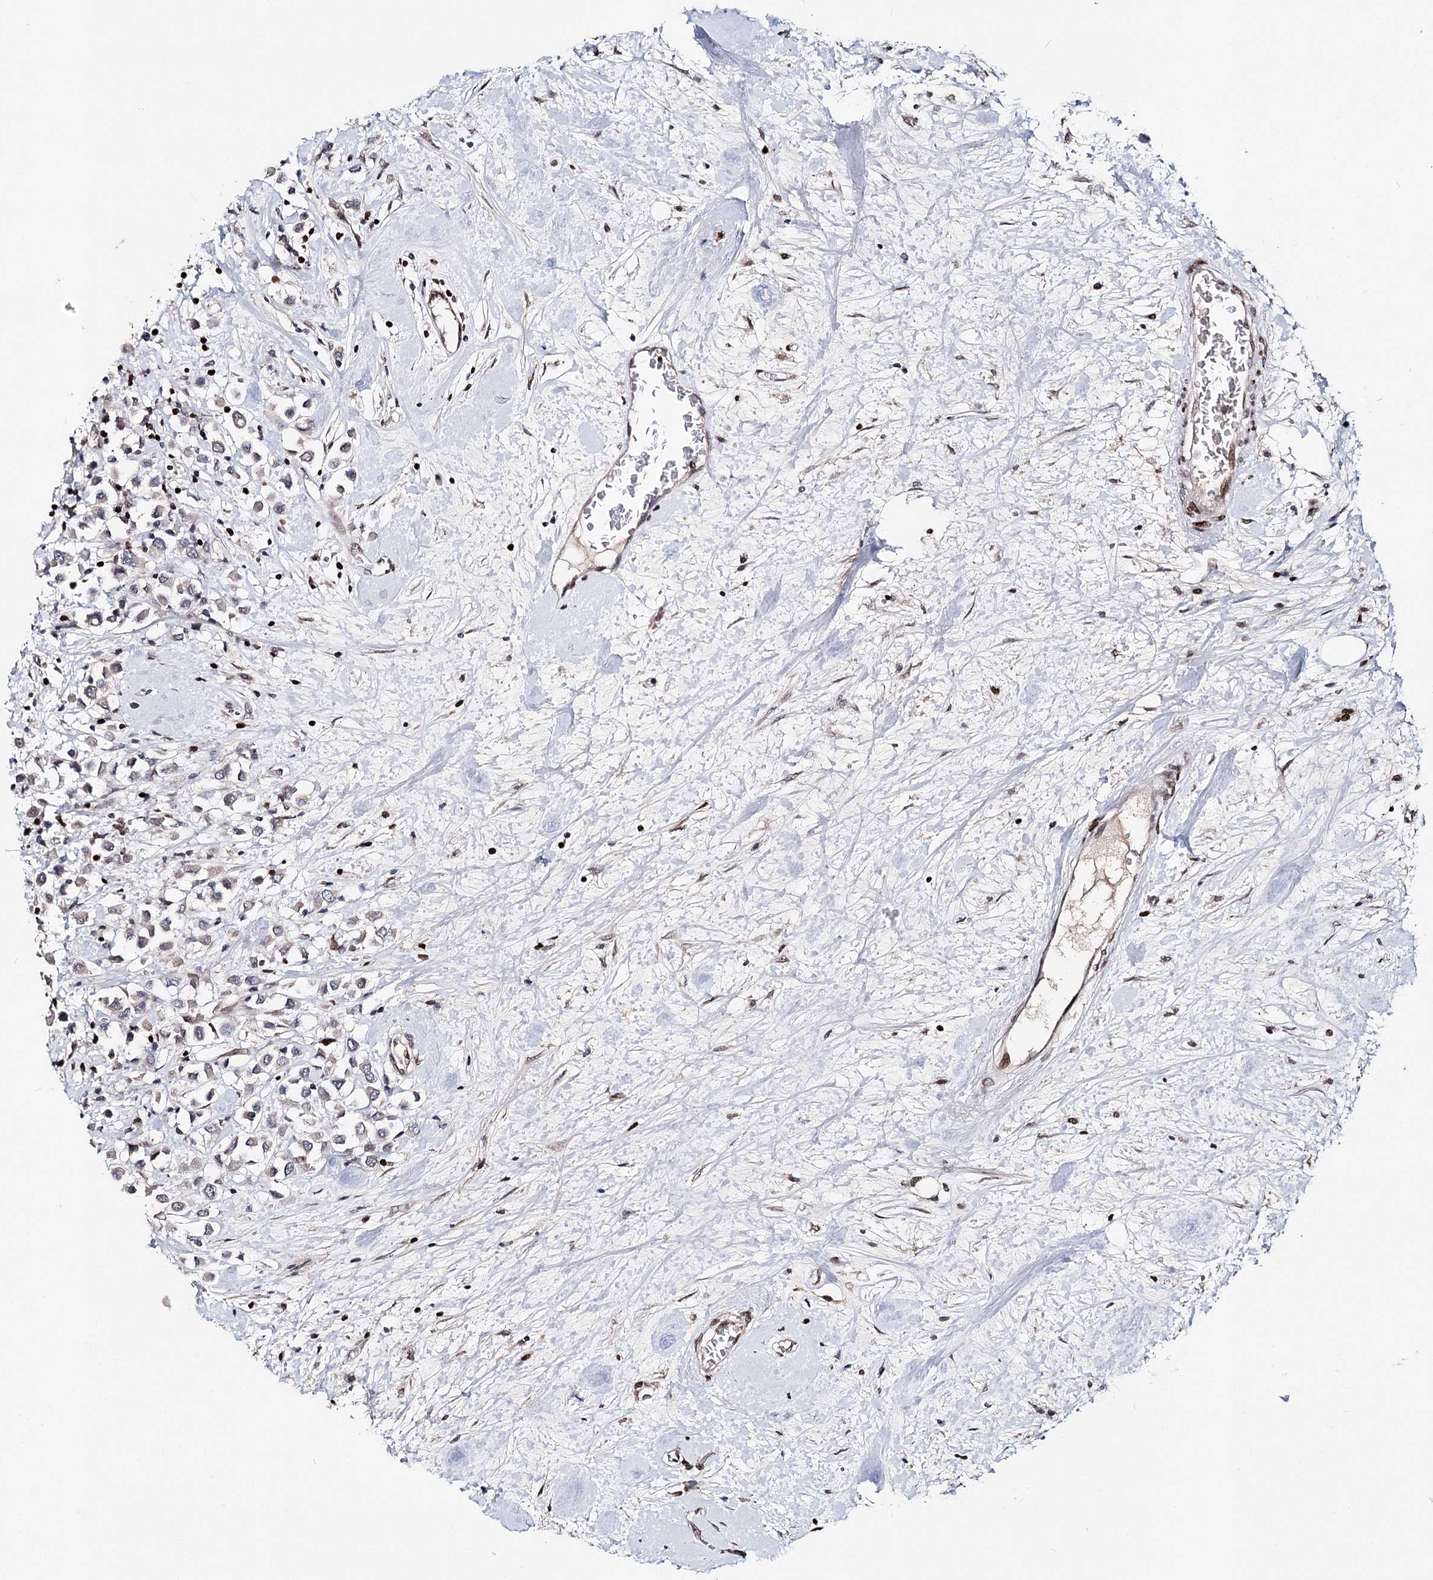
{"staining": {"intensity": "negative", "quantity": "none", "location": "none"}, "tissue": "breast cancer", "cell_type": "Tumor cells", "image_type": "cancer", "snomed": [{"axis": "morphology", "description": "Duct carcinoma"}, {"axis": "topography", "description": "Breast"}], "caption": "The image displays no significant positivity in tumor cells of breast cancer.", "gene": "FRMD4A", "patient": {"sex": "female", "age": 61}}